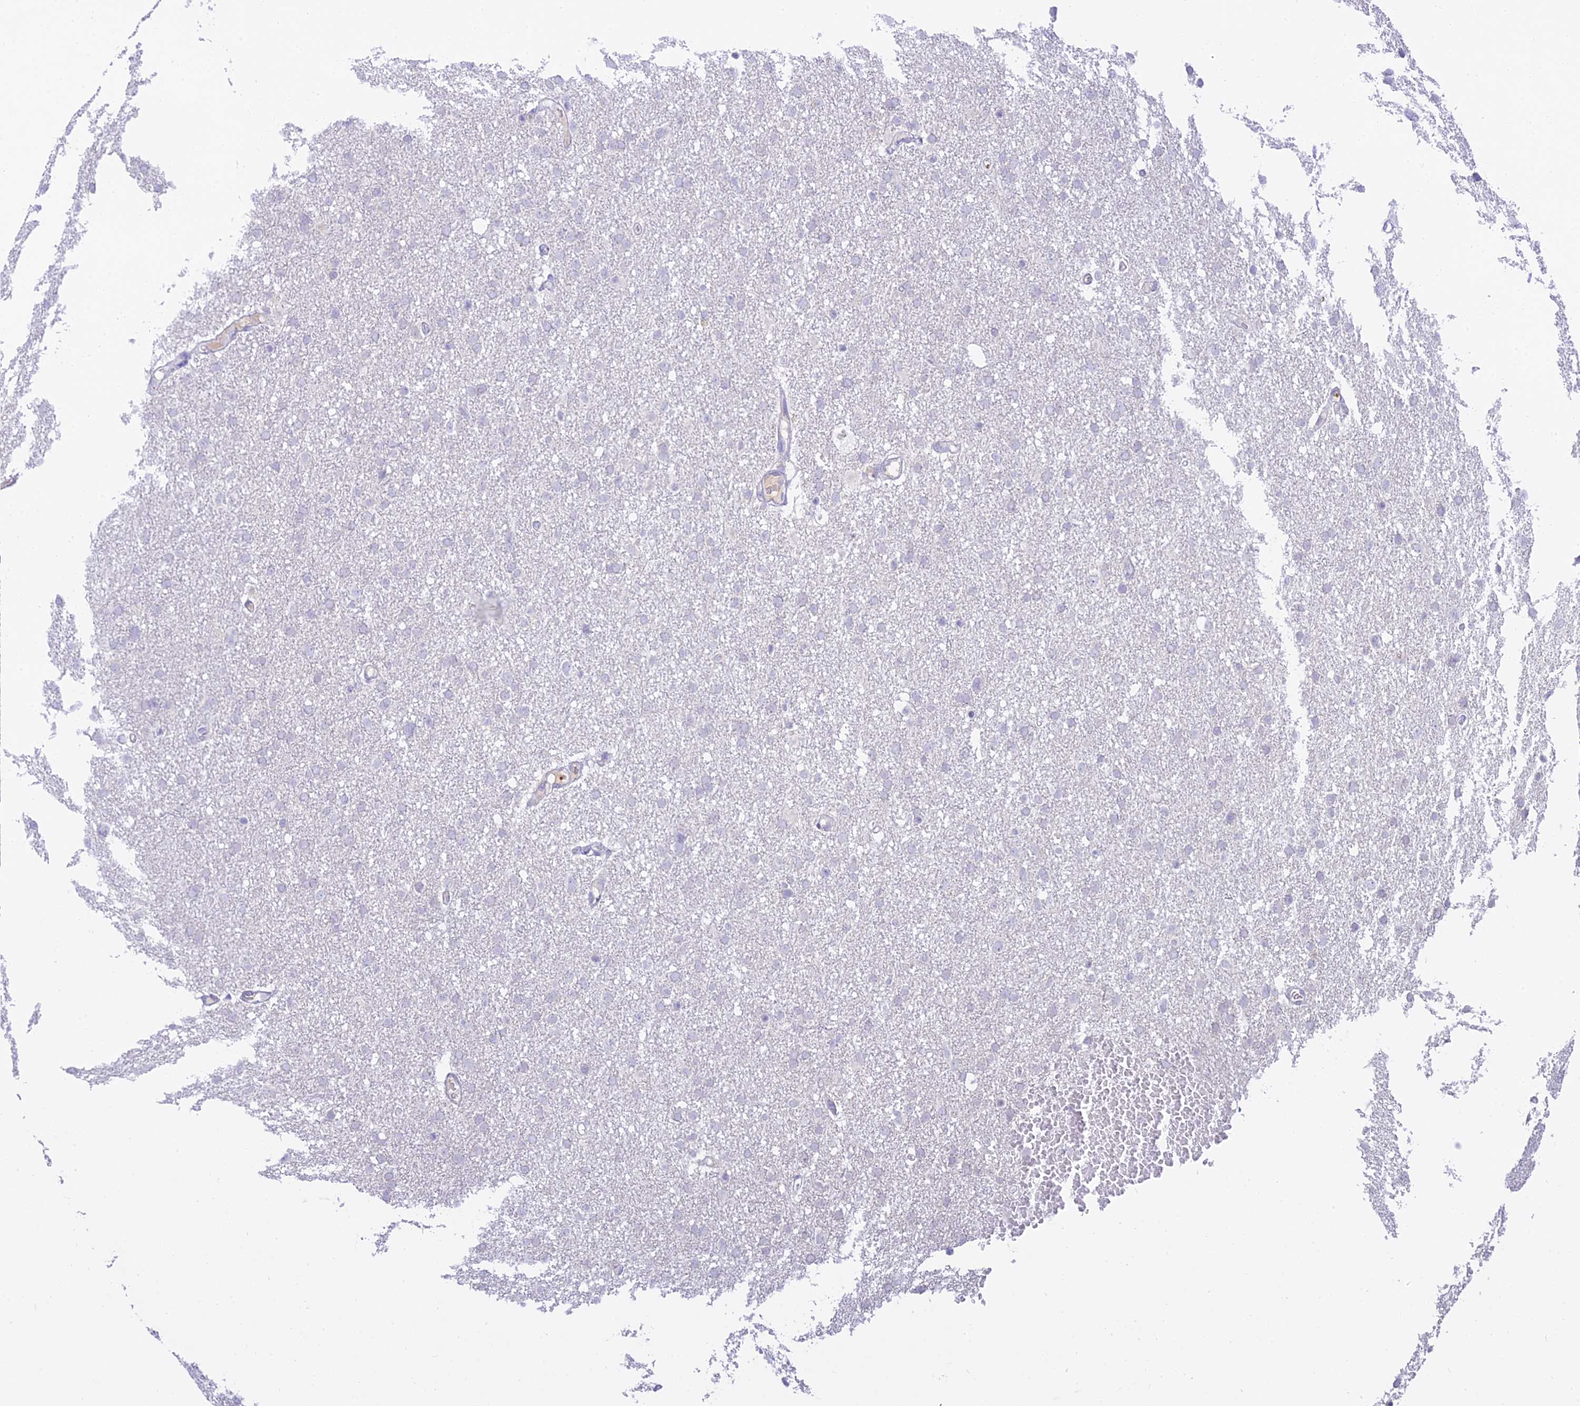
{"staining": {"intensity": "negative", "quantity": "none", "location": "none"}, "tissue": "glioma", "cell_type": "Tumor cells", "image_type": "cancer", "snomed": [{"axis": "morphology", "description": "Glioma, malignant, High grade"}, {"axis": "topography", "description": "Cerebral cortex"}], "caption": "A photomicrograph of malignant high-grade glioma stained for a protein reveals no brown staining in tumor cells.", "gene": "TMEM40", "patient": {"sex": "female", "age": 36}}